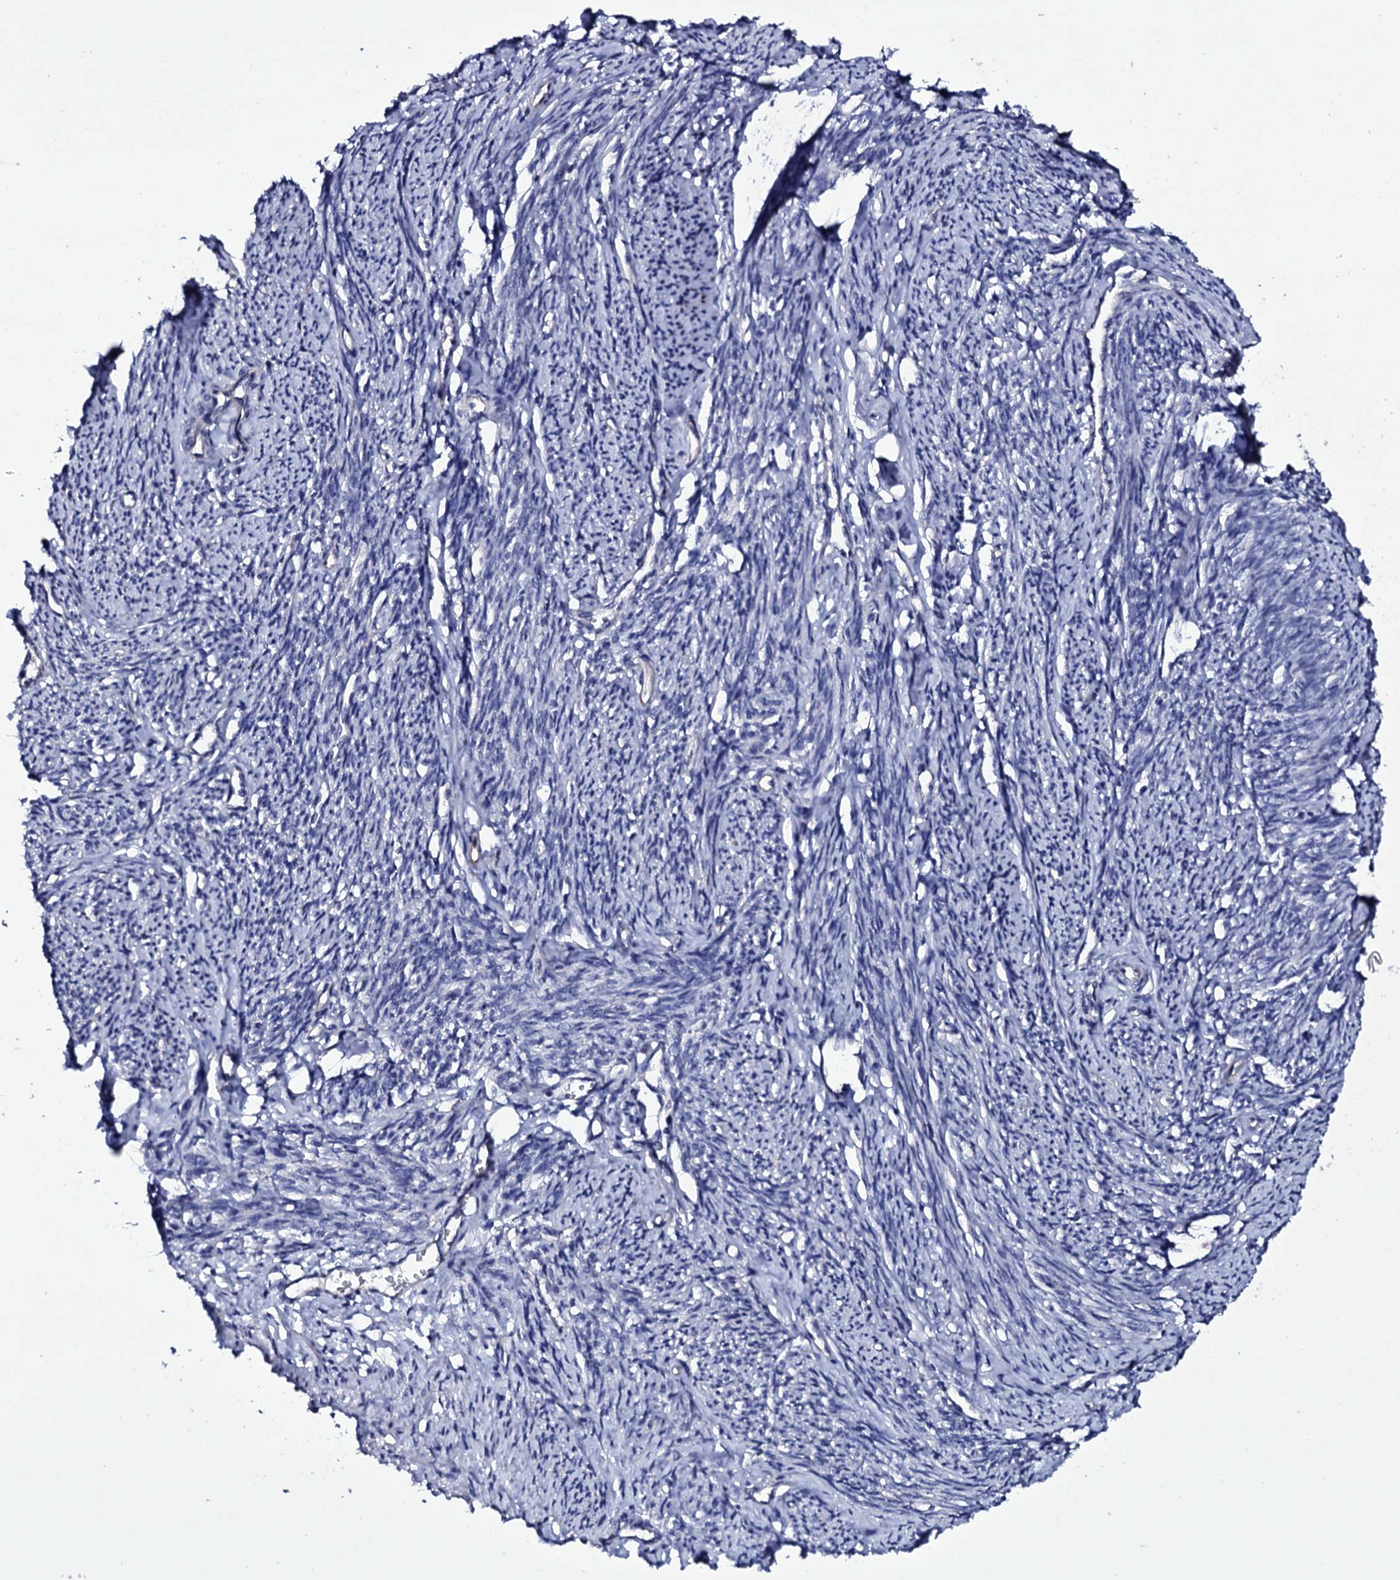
{"staining": {"intensity": "negative", "quantity": "none", "location": "none"}, "tissue": "smooth muscle", "cell_type": "Smooth muscle cells", "image_type": "normal", "snomed": [{"axis": "morphology", "description": "Normal tissue, NOS"}, {"axis": "topography", "description": "Smooth muscle"}, {"axis": "topography", "description": "Uterus"}], "caption": "The image exhibits no staining of smooth muscle cells in unremarkable smooth muscle. (Stains: DAB (3,3'-diaminobenzidine) immunohistochemistry (IHC) with hematoxylin counter stain, Microscopy: brightfield microscopy at high magnification).", "gene": "BCL2L14", "patient": {"sex": "female", "age": 59}}